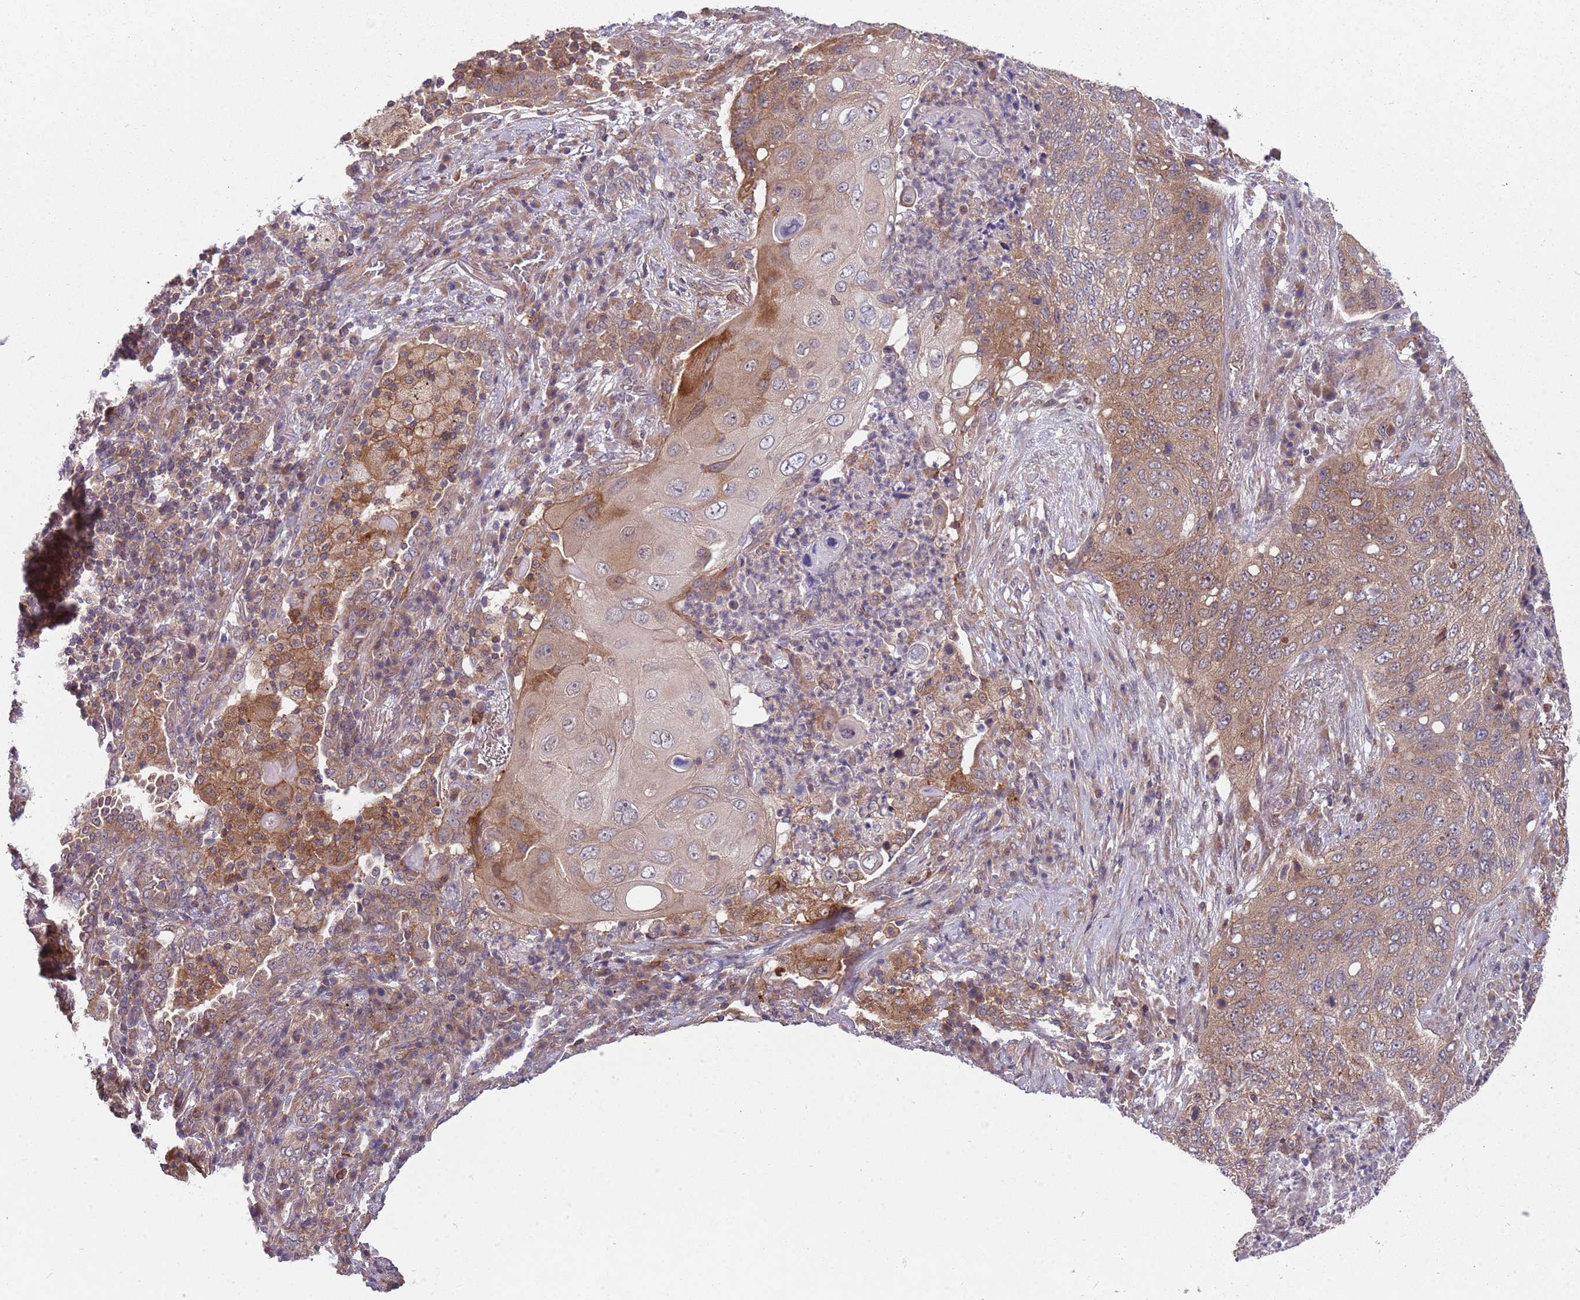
{"staining": {"intensity": "weak", "quantity": "25%-75%", "location": "cytoplasmic/membranous"}, "tissue": "lung cancer", "cell_type": "Tumor cells", "image_type": "cancer", "snomed": [{"axis": "morphology", "description": "Squamous cell carcinoma, NOS"}, {"axis": "topography", "description": "Lung"}], "caption": "A high-resolution histopathology image shows IHC staining of squamous cell carcinoma (lung), which shows weak cytoplasmic/membranous staining in approximately 25%-75% of tumor cells. The staining is performed using DAB brown chromogen to label protein expression. The nuclei are counter-stained blue using hematoxylin.", "gene": "GGA1", "patient": {"sex": "female", "age": 63}}